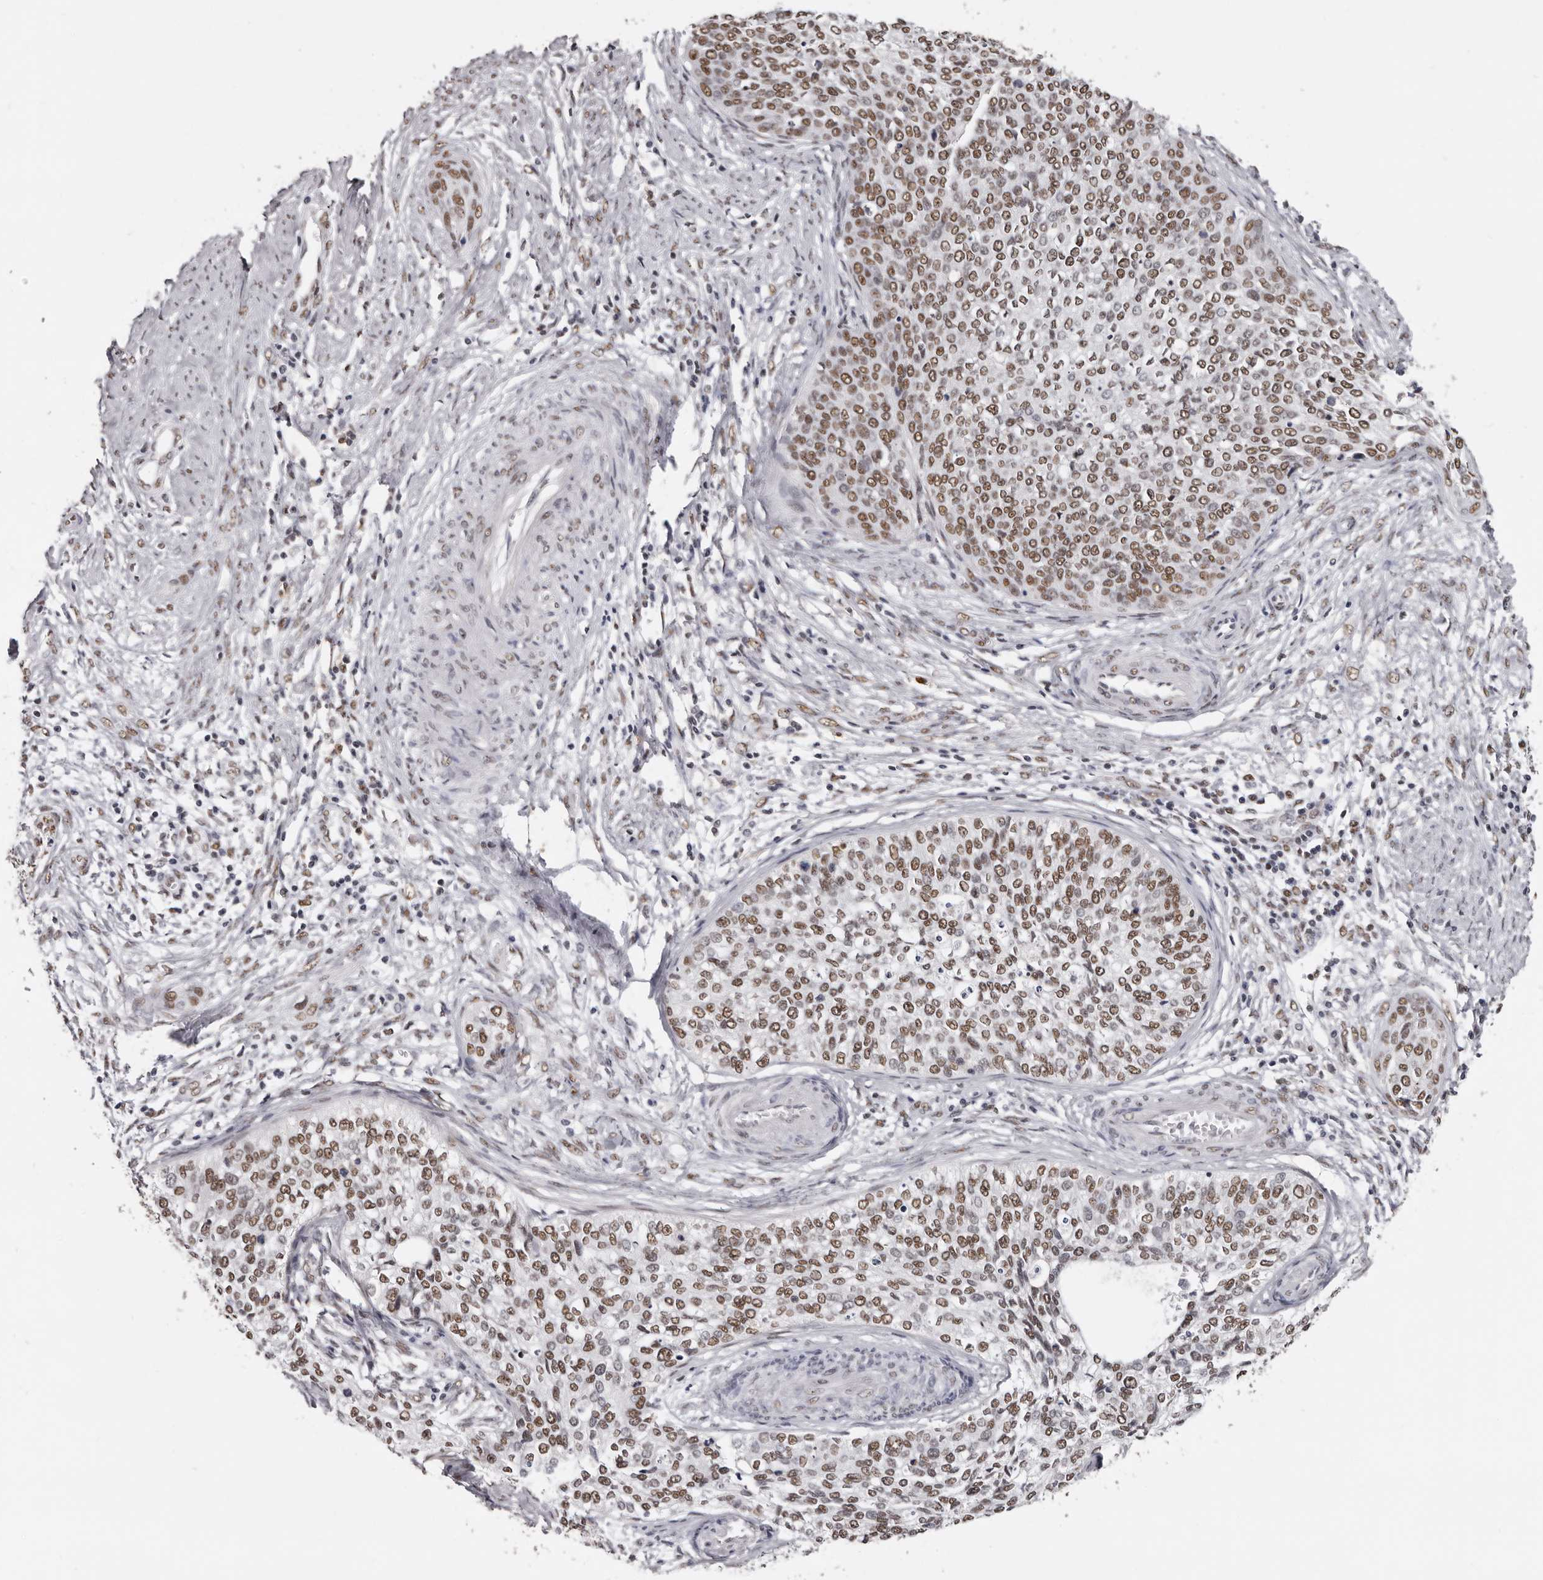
{"staining": {"intensity": "moderate", "quantity": ">75%", "location": "nuclear"}, "tissue": "cervical cancer", "cell_type": "Tumor cells", "image_type": "cancer", "snomed": [{"axis": "morphology", "description": "Squamous cell carcinoma, NOS"}, {"axis": "topography", "description": "Cervix"}], "caption": "IHC staining of cervical cancer, which shows medium levels of moderate nuclear staining in approximately >75% of tumor cells indicating moderate nuclear protein expression. The staining was performed using DAB (brown) for protein detection and nuclei were counterstained in hematoxylin (blue).", "gene": "SCAF4", "patient": {"sex": "female", "age": 37}}